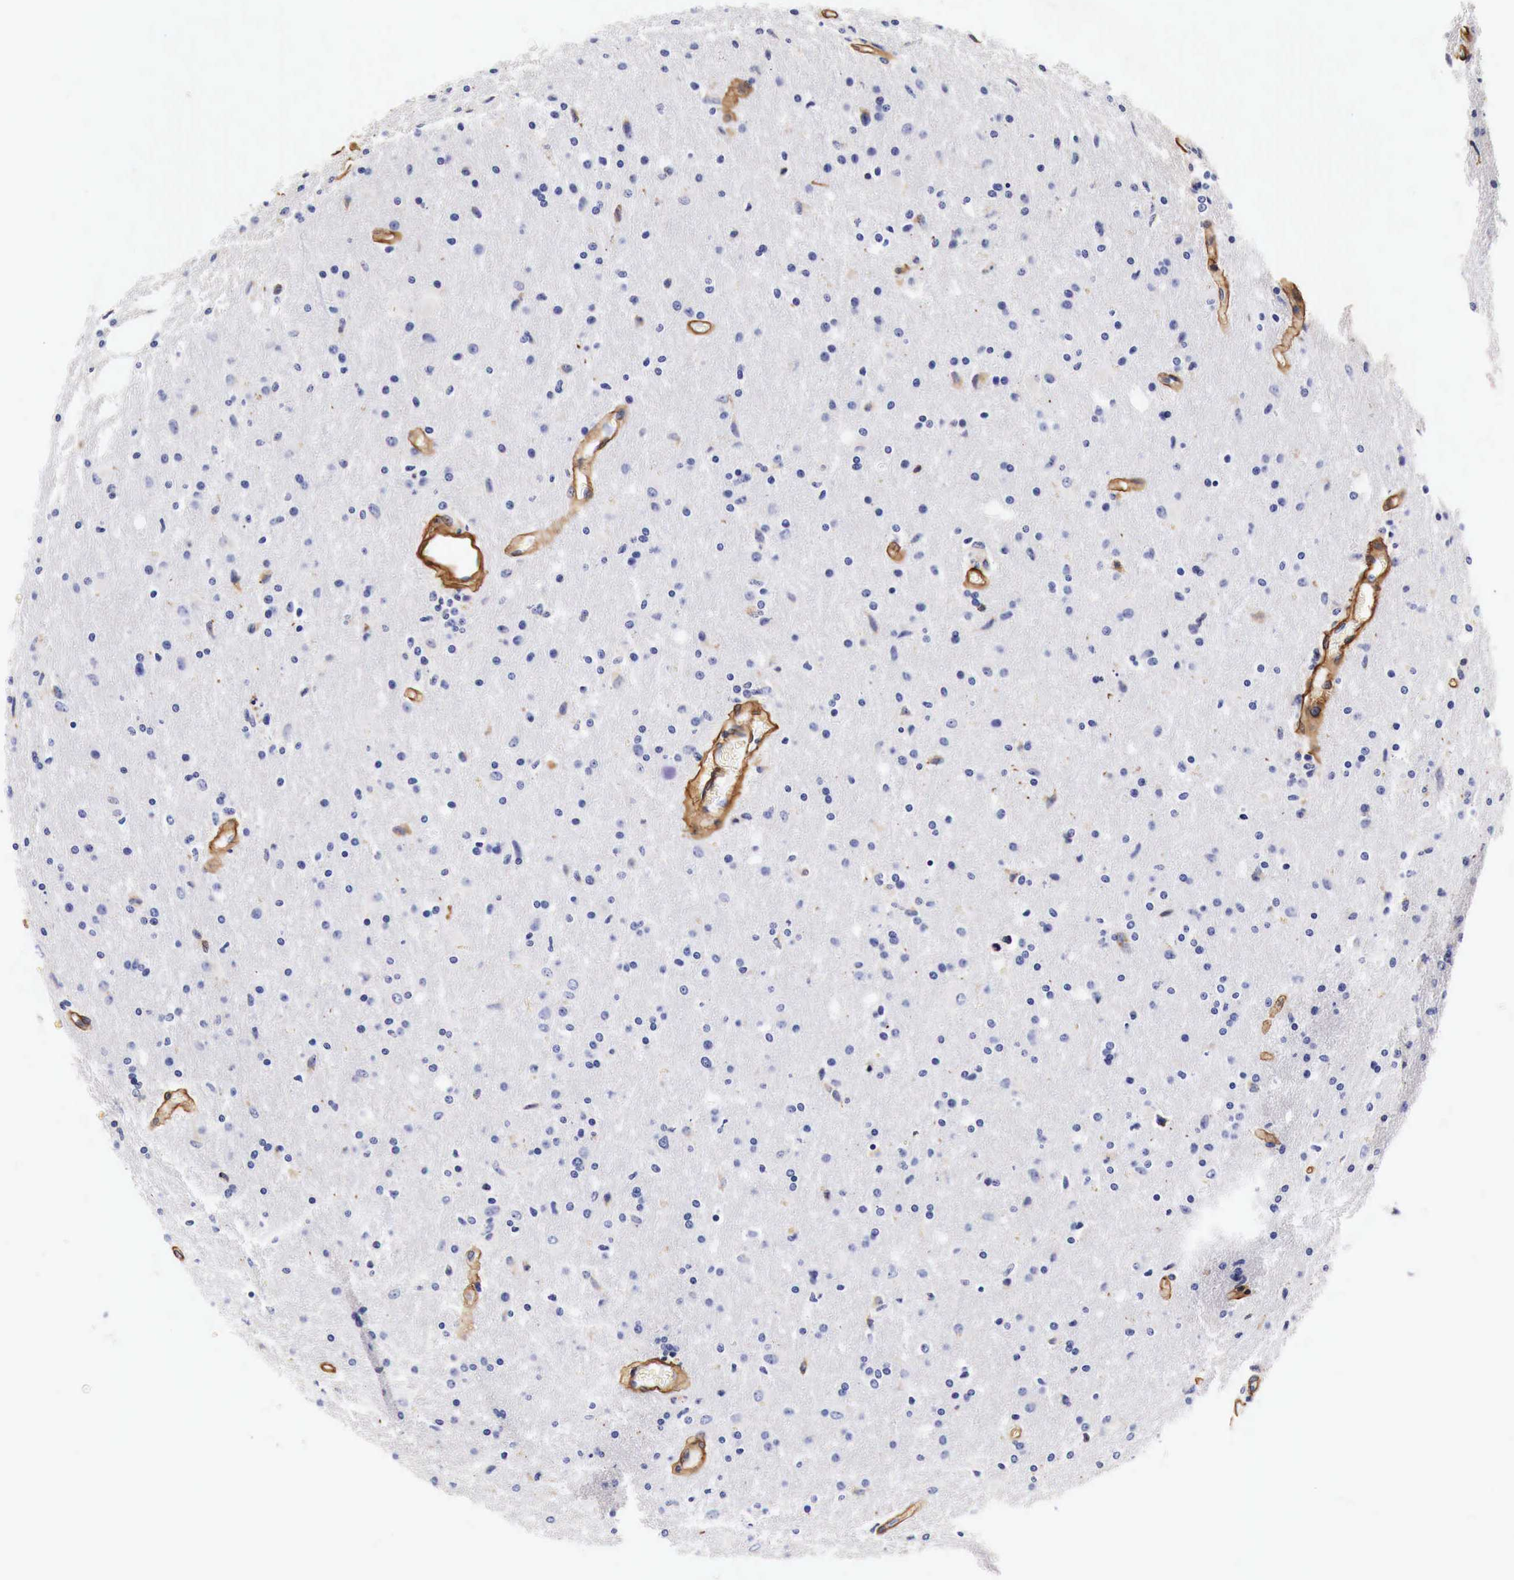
{"staining": {"intensity": "negative", "quantity": "none", "location": "none"}, "tissue": "glioma", "cell_type": "Tumor cells", "image_type": "cancer", "snomed": [{"axis": "morphology", "description": "Glioma, malignant, High grade"}, {"axis": "topography", "description": "Brain"}], "caption": "IHC of human glioma reveals no positivity in tumor cells. (DAB (3,3'-diaminobenzidine) immunohistochemistry (IHC), high magnification).", "gene": "LAMB2", "patient": {"sex": "male", "age": 68}}